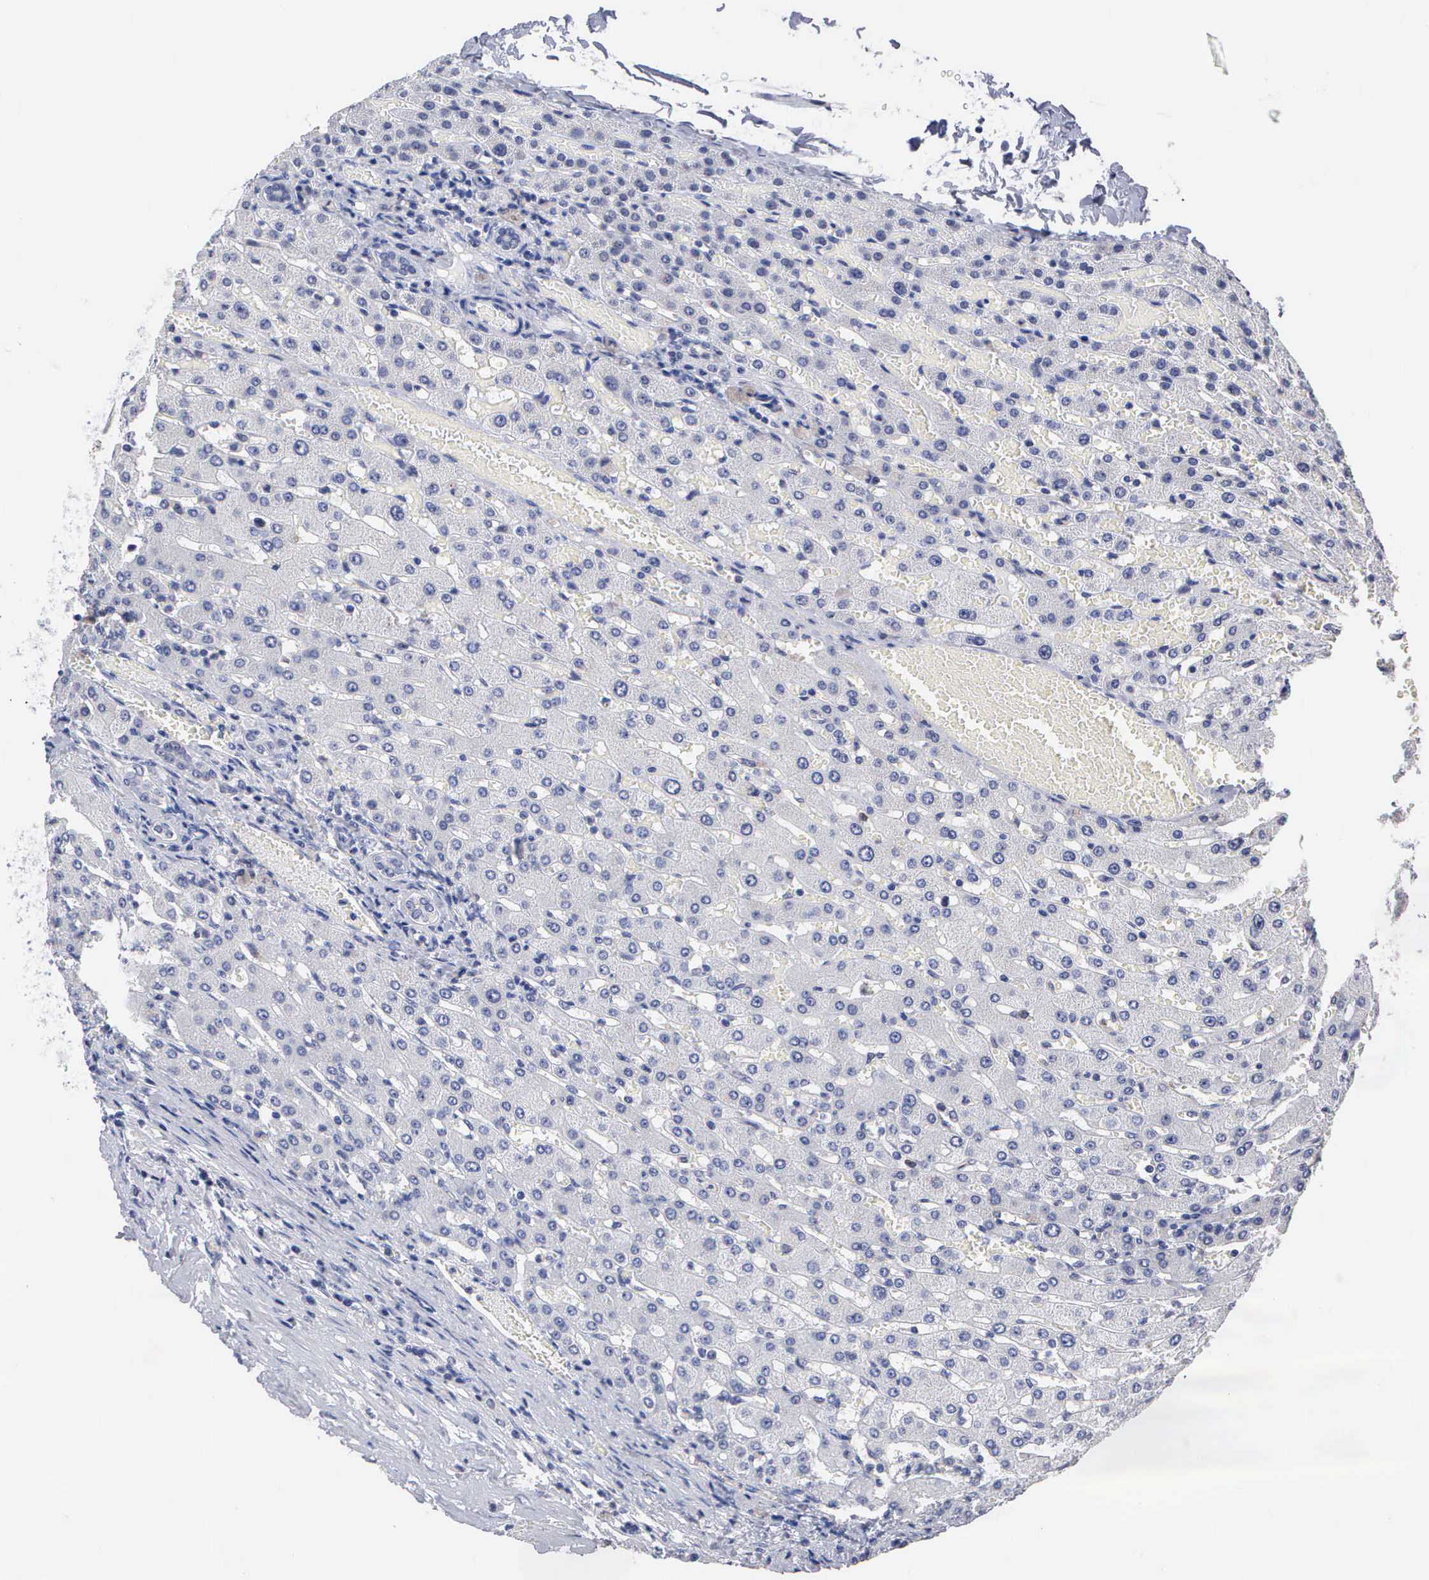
{"staining": {"intensity": "negative", "quantity": "none", "location": "none"}, "tissue": "liver", "cell_type": "Cholangiocytes", "image_type": "normal", "snomed": [{"axis": "morphology", "description": "Normal tissue, NOS"}, {"axis": "topography", "description": "Liver"}], "caption": "Cholangiocytes are negative for brown protein staining in unremarkable liver. (Brightfield microscopy of DAB (3,3'-diaminobenzidine) immunohistochemistry (IHC) at high magnification).", "gene": "KDM6A", "patient": {"sex": "female", "age": 30}}